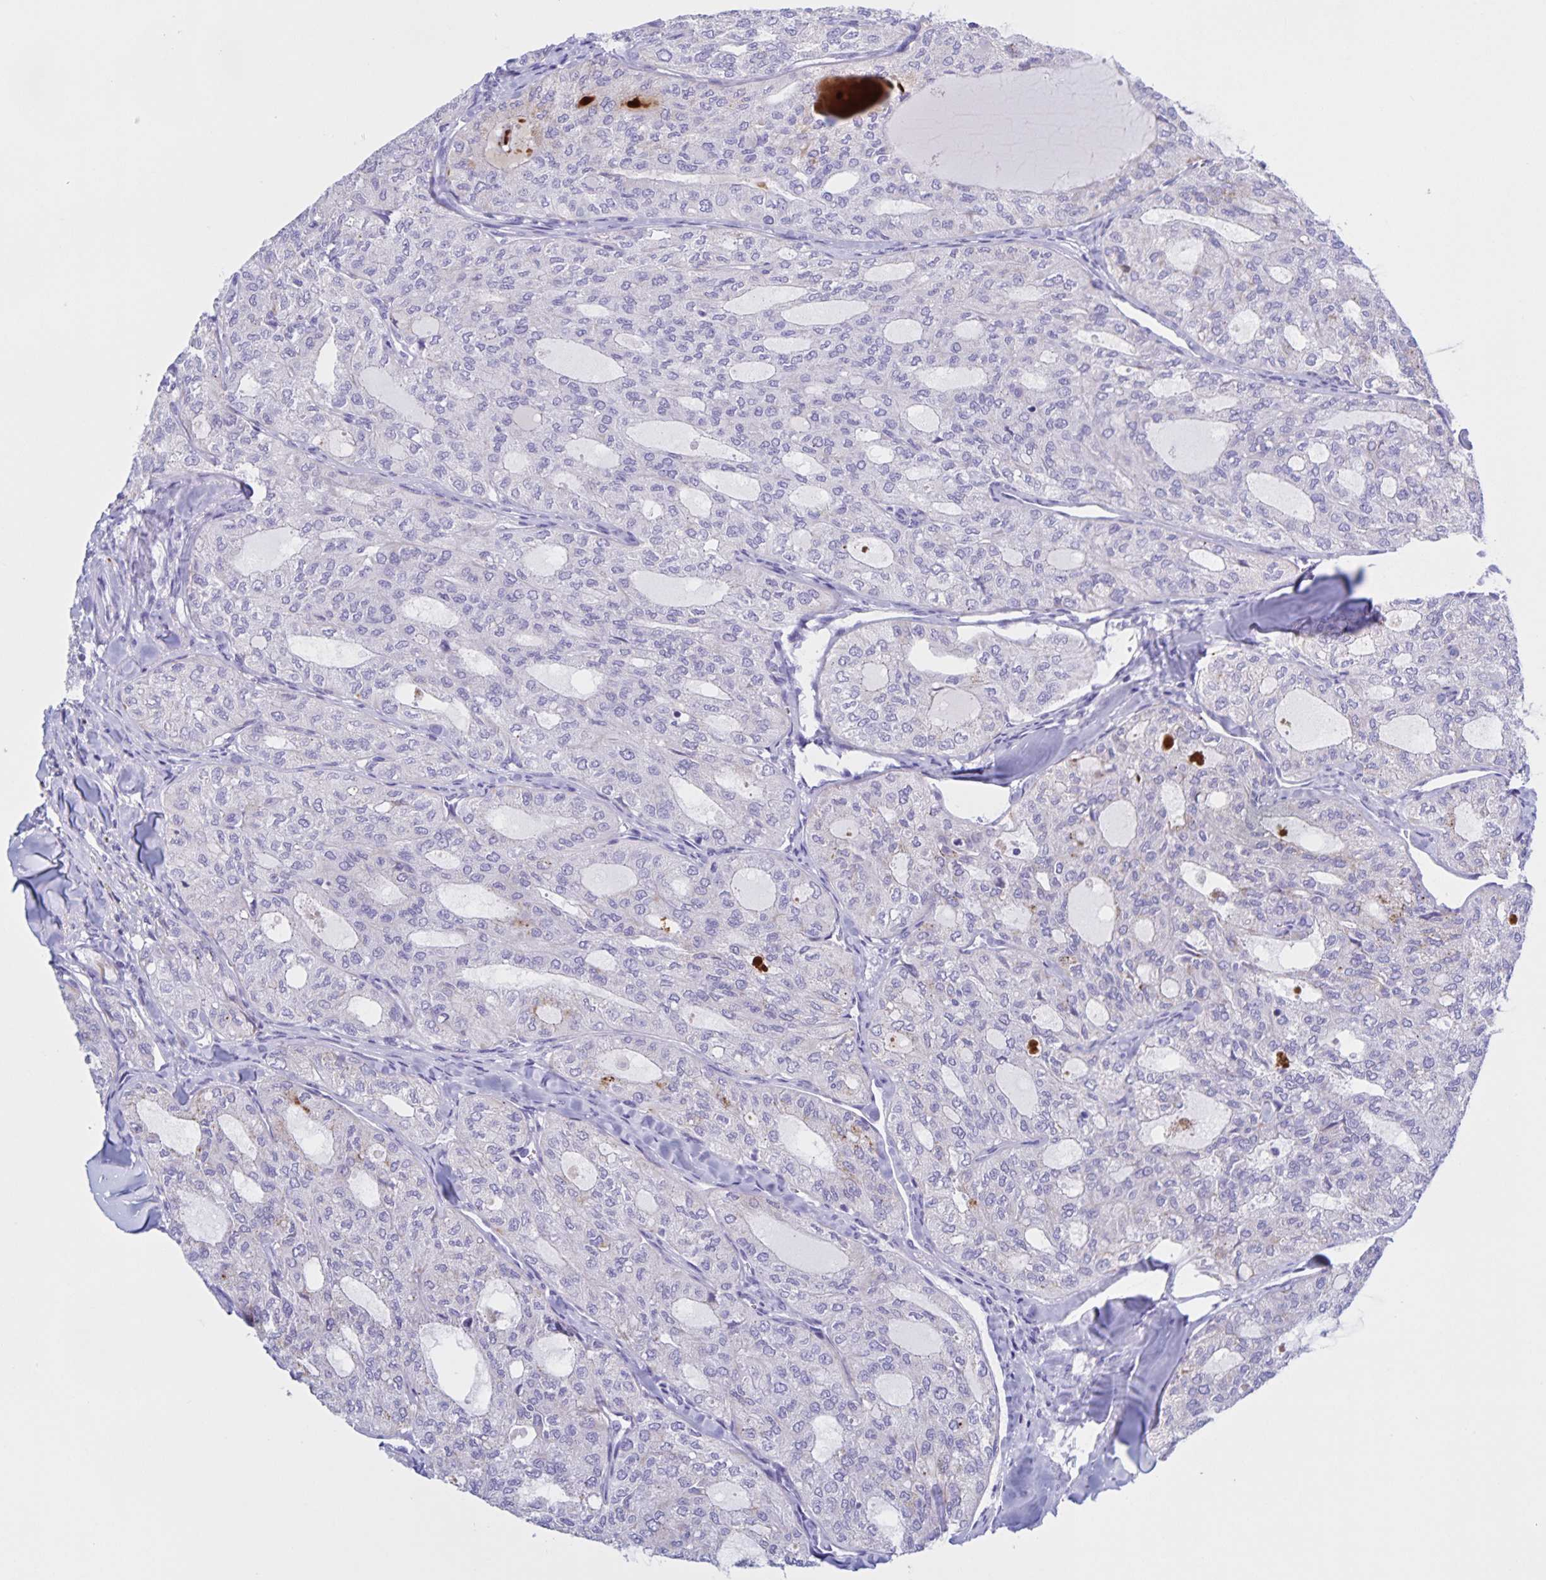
{"staining": {"intensity": "negative", "quantity": "none", "location": "none"}, "tissue": "thyroid cancer", "cell_type": "Tumor cells", "image_type": "cancer", "snomed": [{"axis": "morphology", "description": "Follicular adenoma carcinoma, NOS"}, {"axis": "topography", "description": "Thyroid gland"}], "caption": "A micrograph of human follicular adenoma carcinoma (thyroid) is negative for staining in tumor cells. The staining was performed using DAB (3,3'-diaminobenzidine) to visualize the protein expression in brown, while the nuclei were stained in blue with hematoxylin (Magnification: 20x).", "gene": "CATSPER4", "patient": {"sex": "male", "age": 75}}